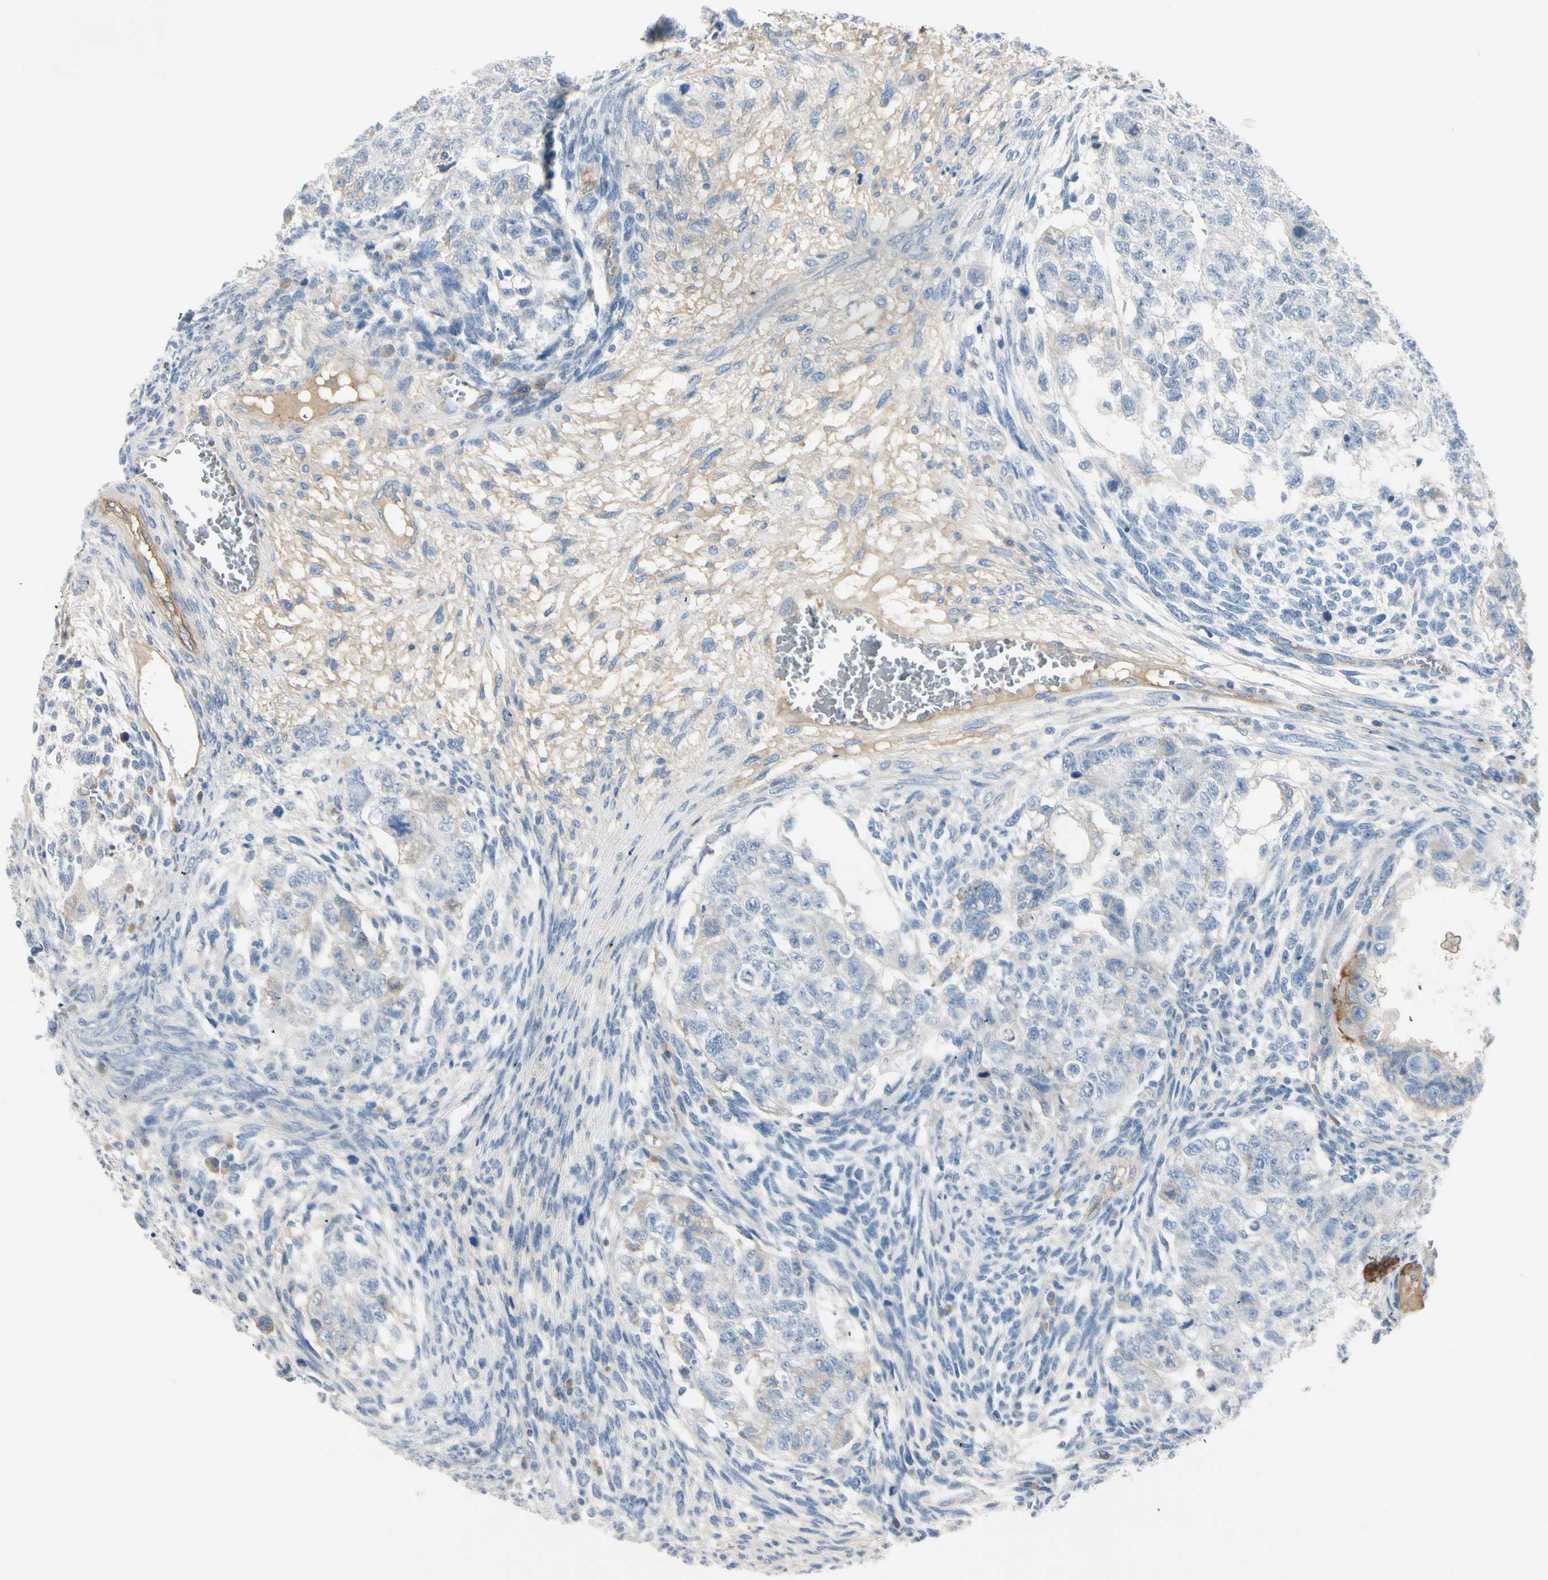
{"staining": {"intensity": "negative", "quantity": "none", "location": "none"}, "tissue": "testis cancer", "cell_type": "Tumor cells", "image_type": "cancer", "snomed": [{"axis": "morphology", "description": "Normal tissue, NOS"}, {"axis": "morphology", "description": "Carcinoma, Embryonal, NOS"}, {"axis": "topography", "description": "Testis"}], "caption": "The histopathology image displays no significant positivity in tumor cells of testis cancer (embryonal carcinoma). (IHC, brightfield microscopy, high magnification).", "gene": "ITGA3", "patient": {"sex": "male", "age": 36}}